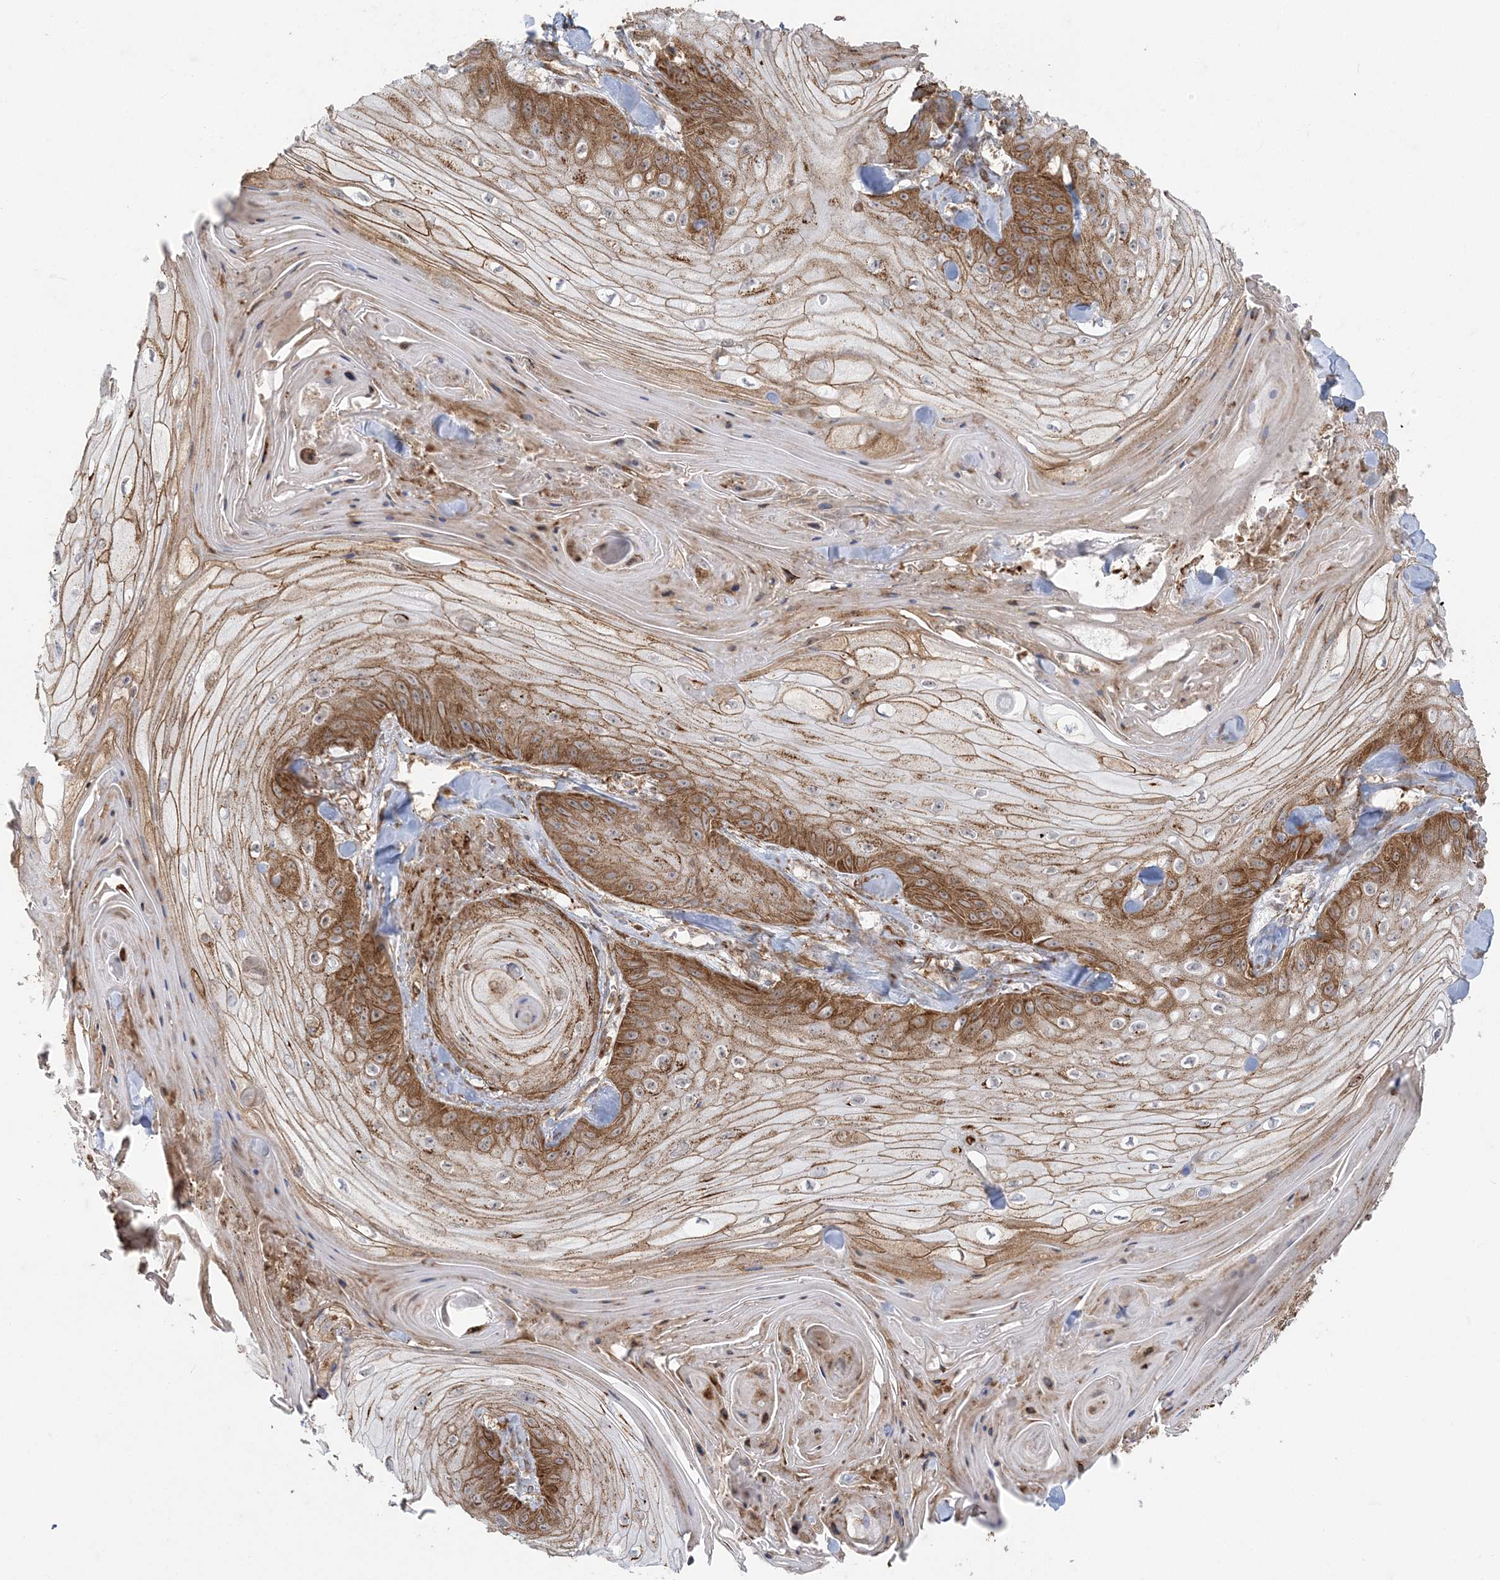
{"staining": {"intensity": "moderate", "quantity": ">75%", "location": "cytoplasmic/membranous"}, "tissue": "skin cancer", "cell_type": "Tumor cells", "image_type": "cancer", "snomed": [{"axis": "morphology", "description": "Squamous cell carcinoma, NOS"}, {"axis": "topography", "description": "Skin"}], "caption": "Immunohistochemical staining of skin cancer demonstrates medium levels of moderate cytoplasmic/membranous protein positivity in about >75% of tumor cells.", "gene": "DERL3", "patient": {"sex": "male", "age": 74}}